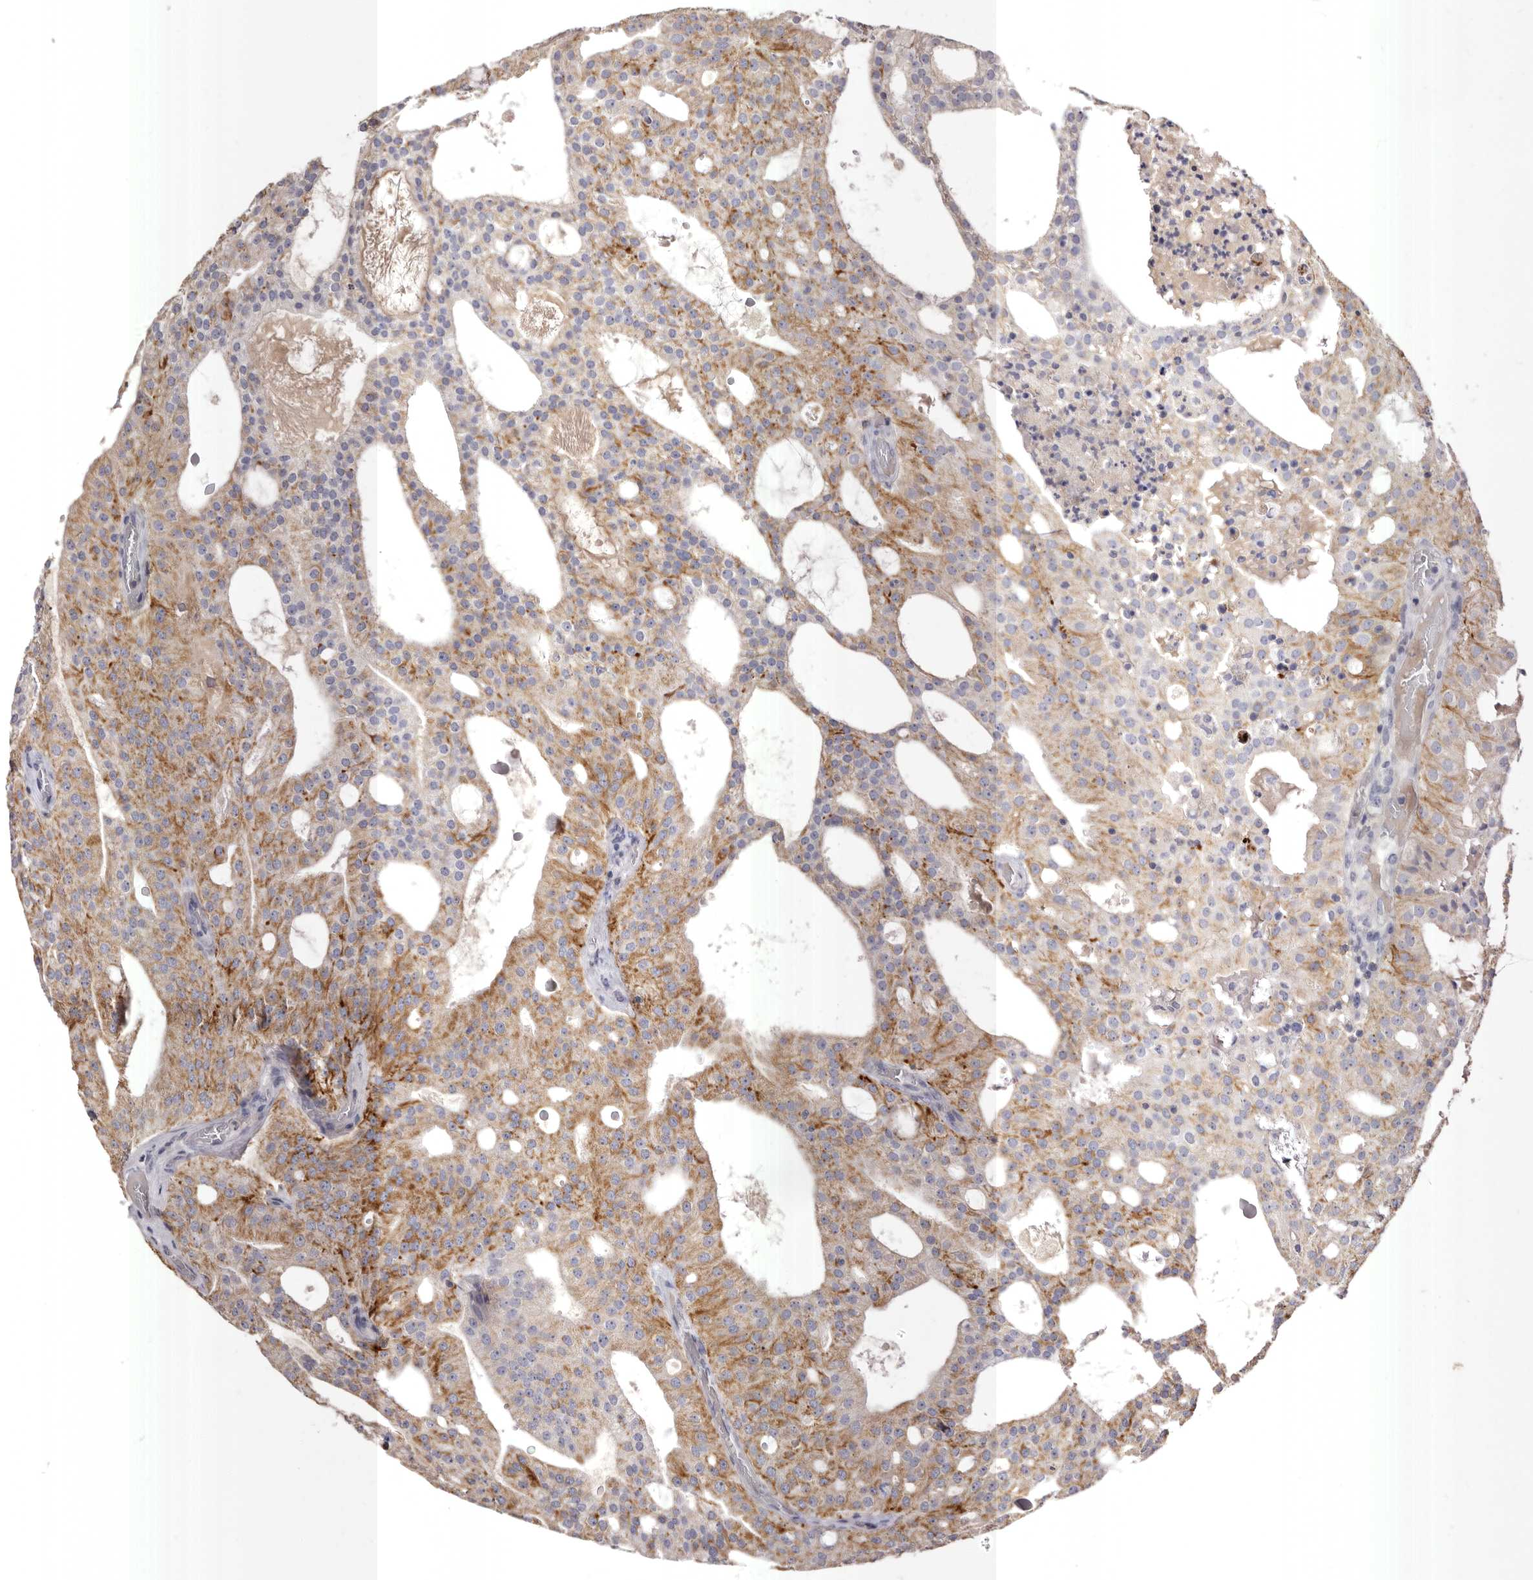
{"staining": {"intensity": "moderate", "quantity": ">75%", "location": "cytoplasmic/membranous"}, "tissue": "prostate cancer", "cell_type": "Tumor cells", "image_type": "cancer", "snomed": [{"axis": "morphology", "description": "Adenocarcinoma, Medium grade"}, {"axis": "topography", "description": "Prostate"}], "caption": "This image shows IHC staining of human prostate cancer, with medium moderate cytoplasmic/membranous staining in about >75% of tumor cells.", "gene": "S1PR5", "patient": {"sex": "male", "age": 88}}